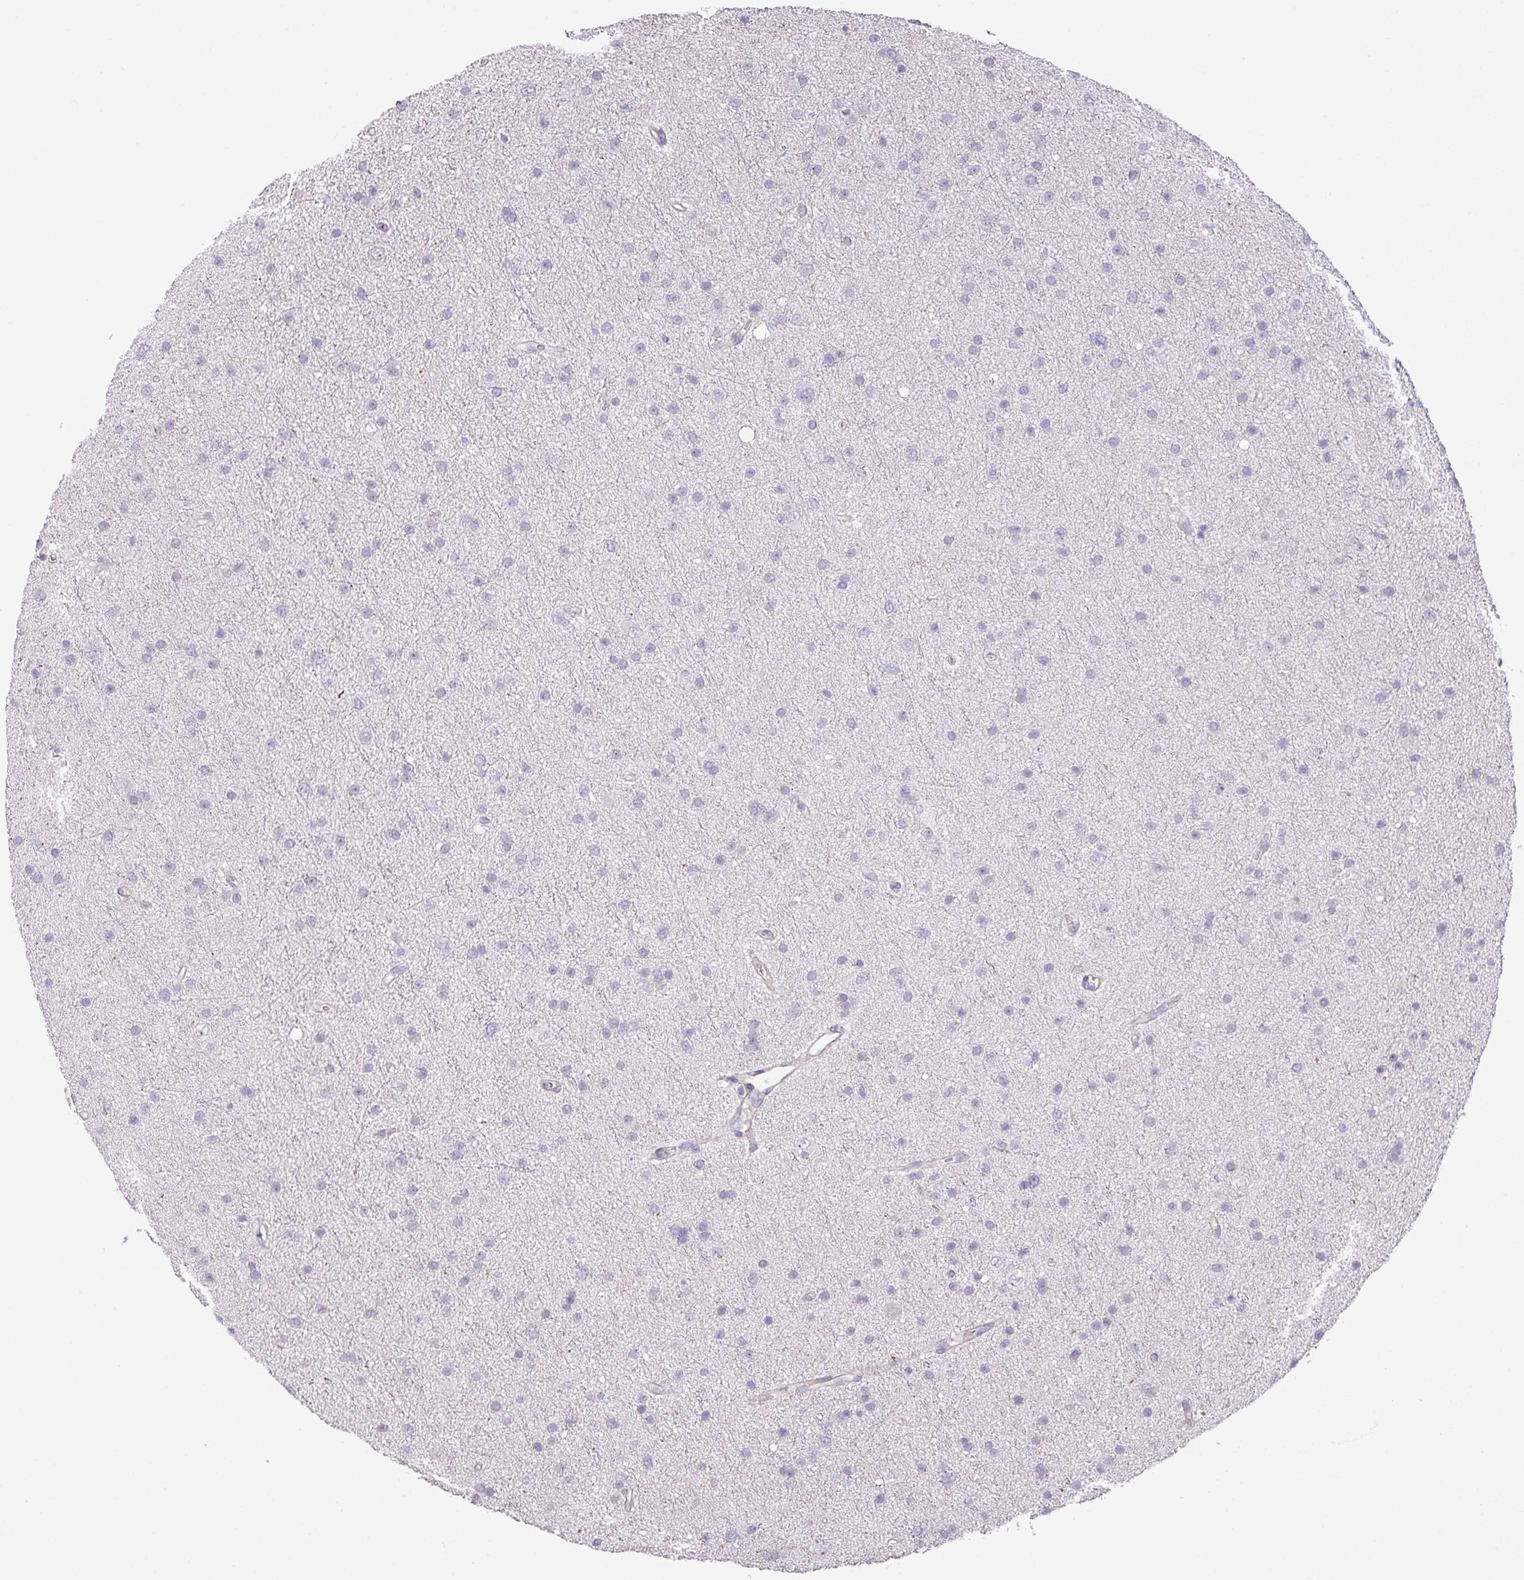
{"staining": {"intensity": "negative", "quantity": "none", "location": "none"}, "tissue": "glioma", "cell_type": "Tumor cells", "image_type": "cancer", "snomed": [{"axis": "morphology", "description": "Glioma, malignant, Low grade"}, {"axis": "topography", "description": "Cerebral cortex"}], "caption": "Immunohistochemical staining of glioma demonstrates no significant expression in tumor cells.", "gene": "LRRC41", "patient": {"sex": "female", "age": 39}}